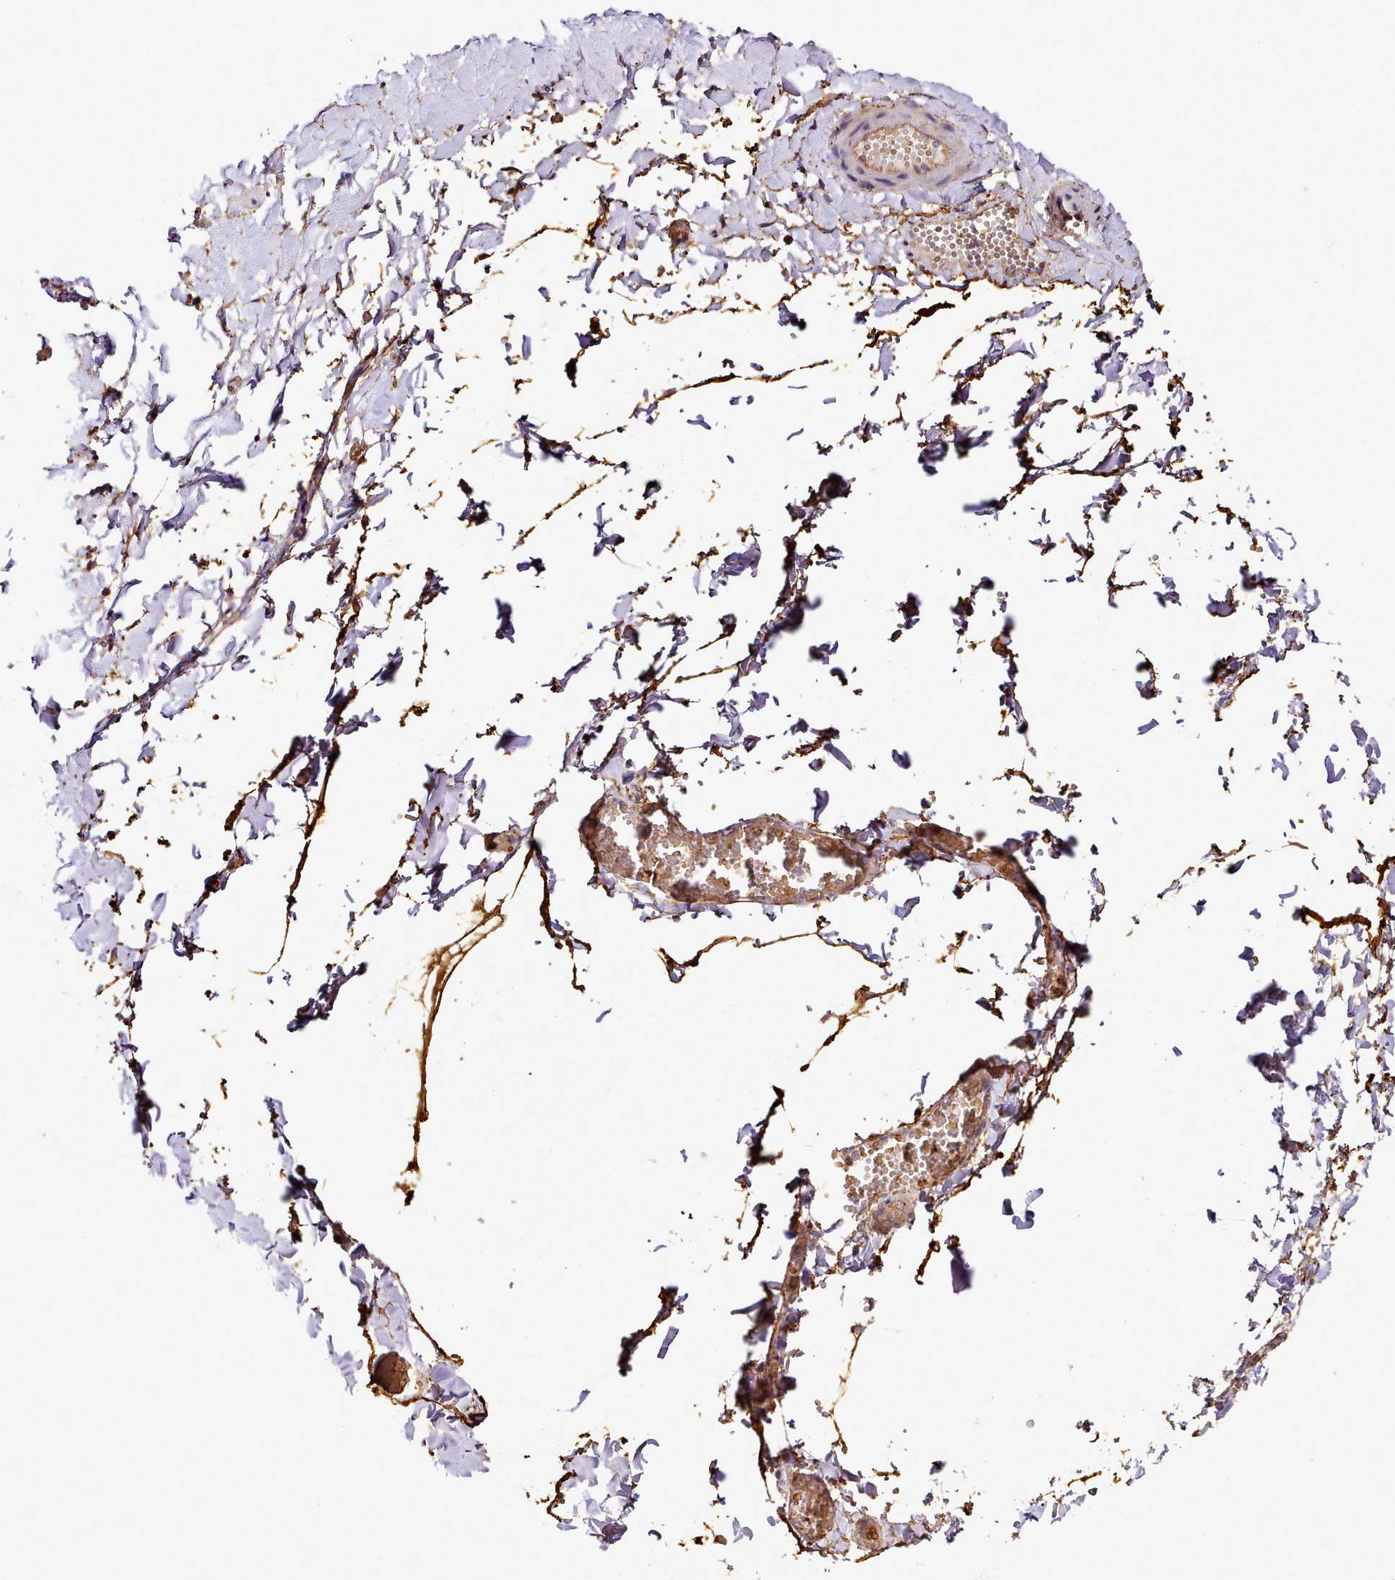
{"staining": {"intensity": "moderate", "quantity": ">75%", "location": "cytoplasmic/membranous"}, "tissue": "adipose tissue", "cell_type": "Adipocytes", "image_type": "normal", "snomed": [{"axis": "morphology", "description": "Normal tissue, NOS"}, {"axis": "topography", "description": "Gallbladder"}, {"axis": "topography", "description": "Peripheral nerve tissue"}], "caption": "DAB immunohistochemical staining of normal human adipose tissue demonstrates moderate cytoplasmic/membranous protein expression in approximately >75% of adipocytes.", "gene": "NBPF10", "patient": {"sex": "male", "age": 38}}